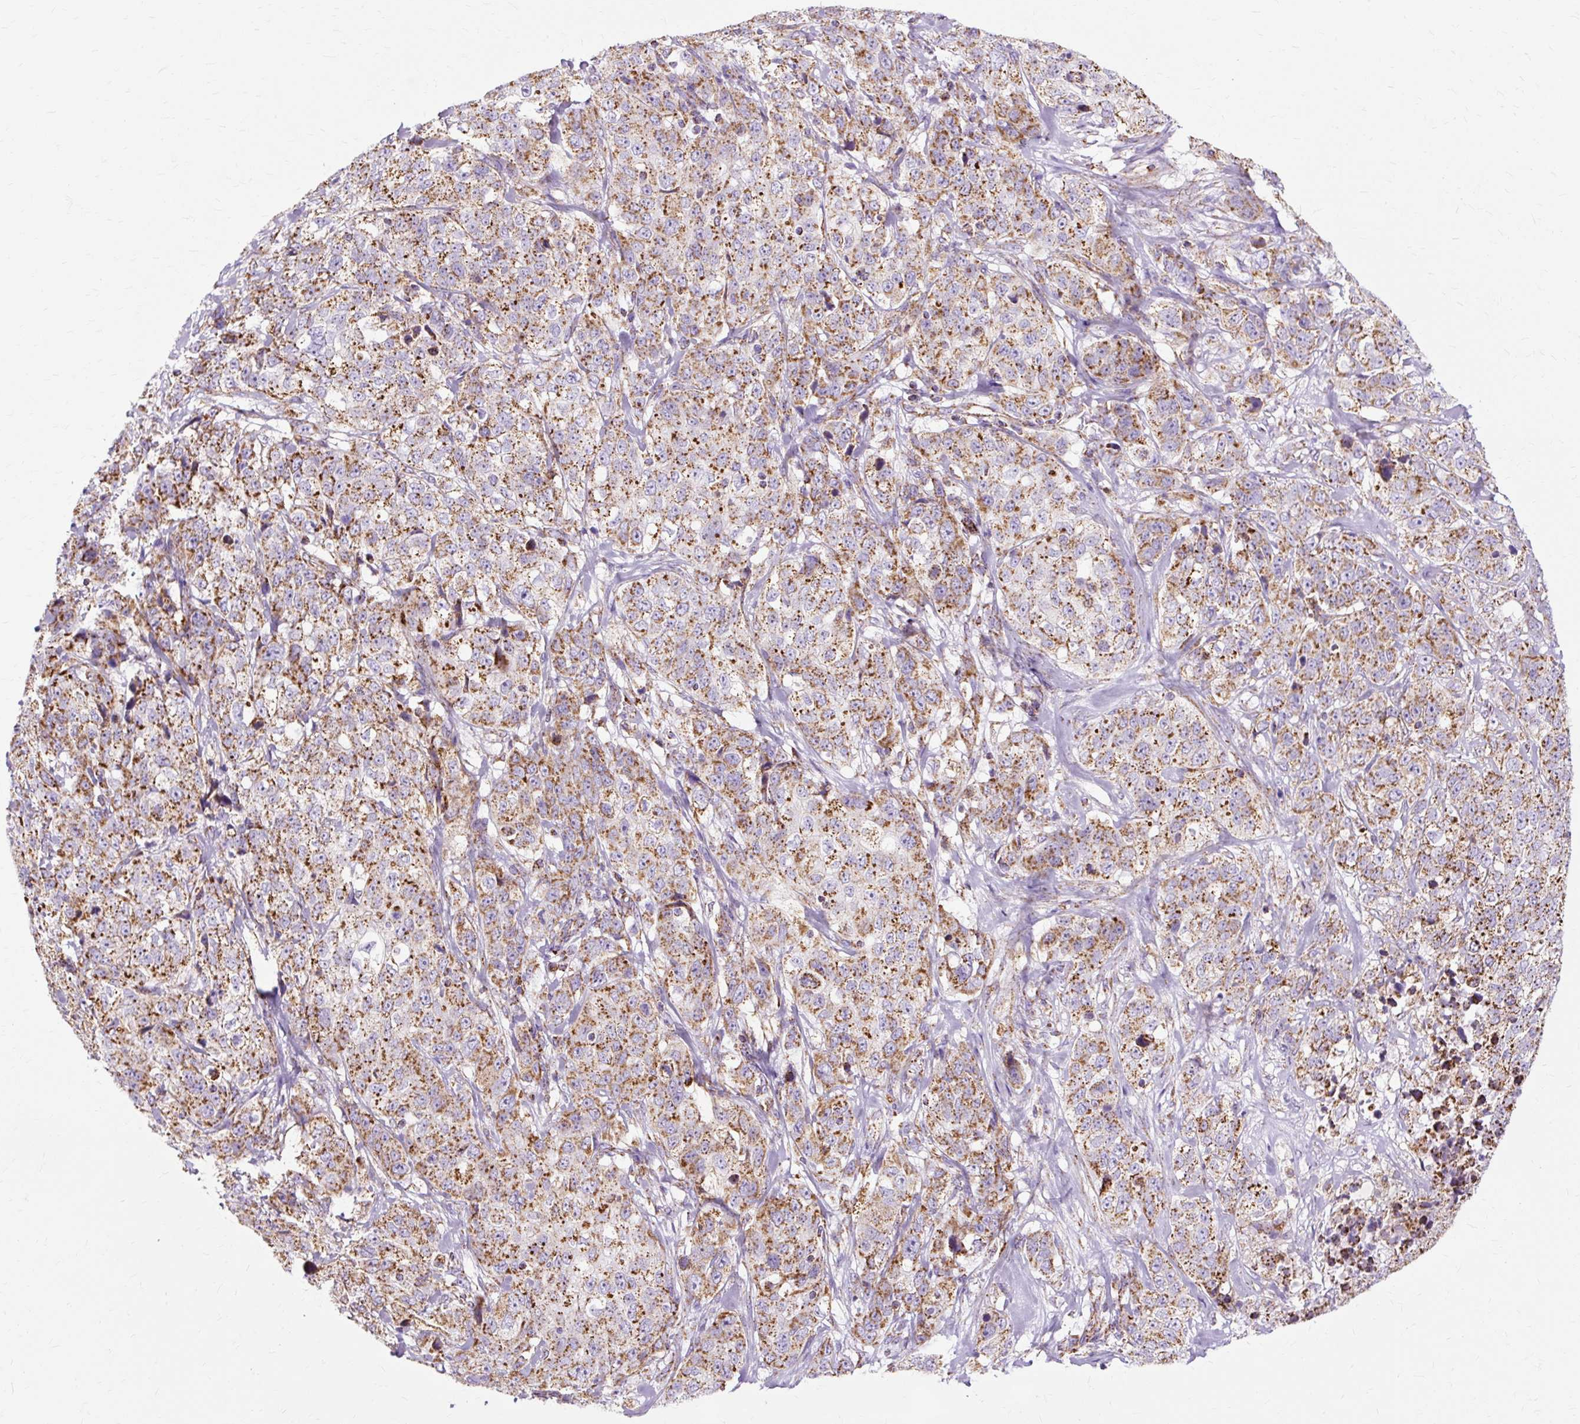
{"staining": {"intensity": "strong", "quantity": ">75%", "location": "cytoplasmic/membranous"}, "tissue": "stomach cancer", "cell_type": "Tumor cells", "image_type": "cancer", "snomed": [{"axis": "morphology", "description": "Adenocarcinoma, NOS"}, {"axis": "topography", "description": "Stomach"}], "caption": "Protein expression analysis of stomach cancer reveals strong cytoplasmic/membranous staining in approximately >75% of tumor cells.", "gene": "DLAT", "patient": {"sex": "male", "age": 48}}